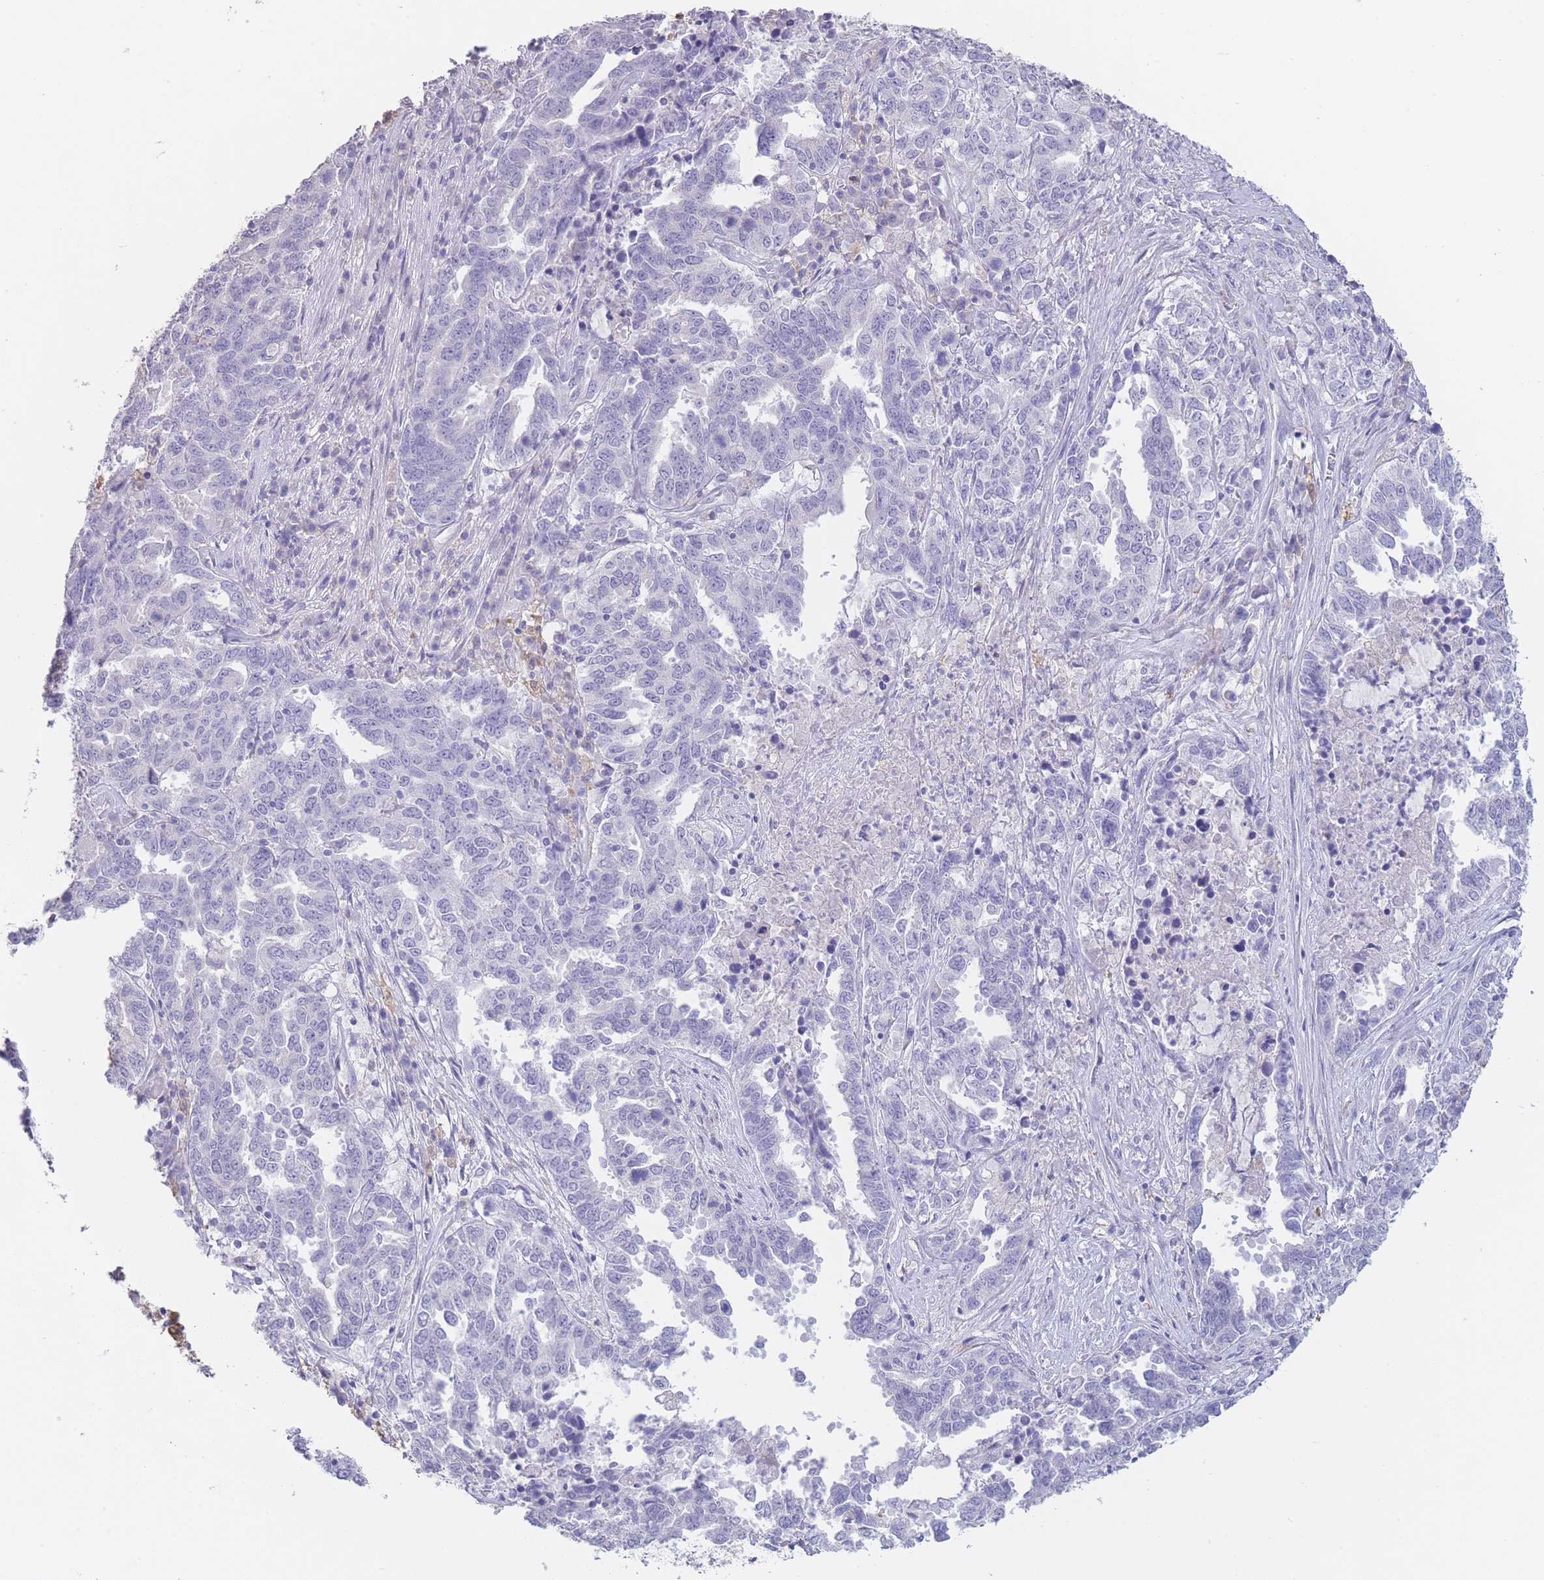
{"staining": {"intensity": "negative", "quantity": "none", "location": "none"}, "tissue": "ovarian cancer", "cell_type": "Tumor cells", "image_type": "cancer", "snomed": [{"axis": "morphology", "description": "Carcinoma, endometroid"}, {"axis": "topography", "description": "Ovary"}], "caption": "This is an immunohistochemistry micrograph of ovarian cancer. There is no expression in tumor cells.", "gene": "CD37", "patient": {"sex": "female", "age": 62}}